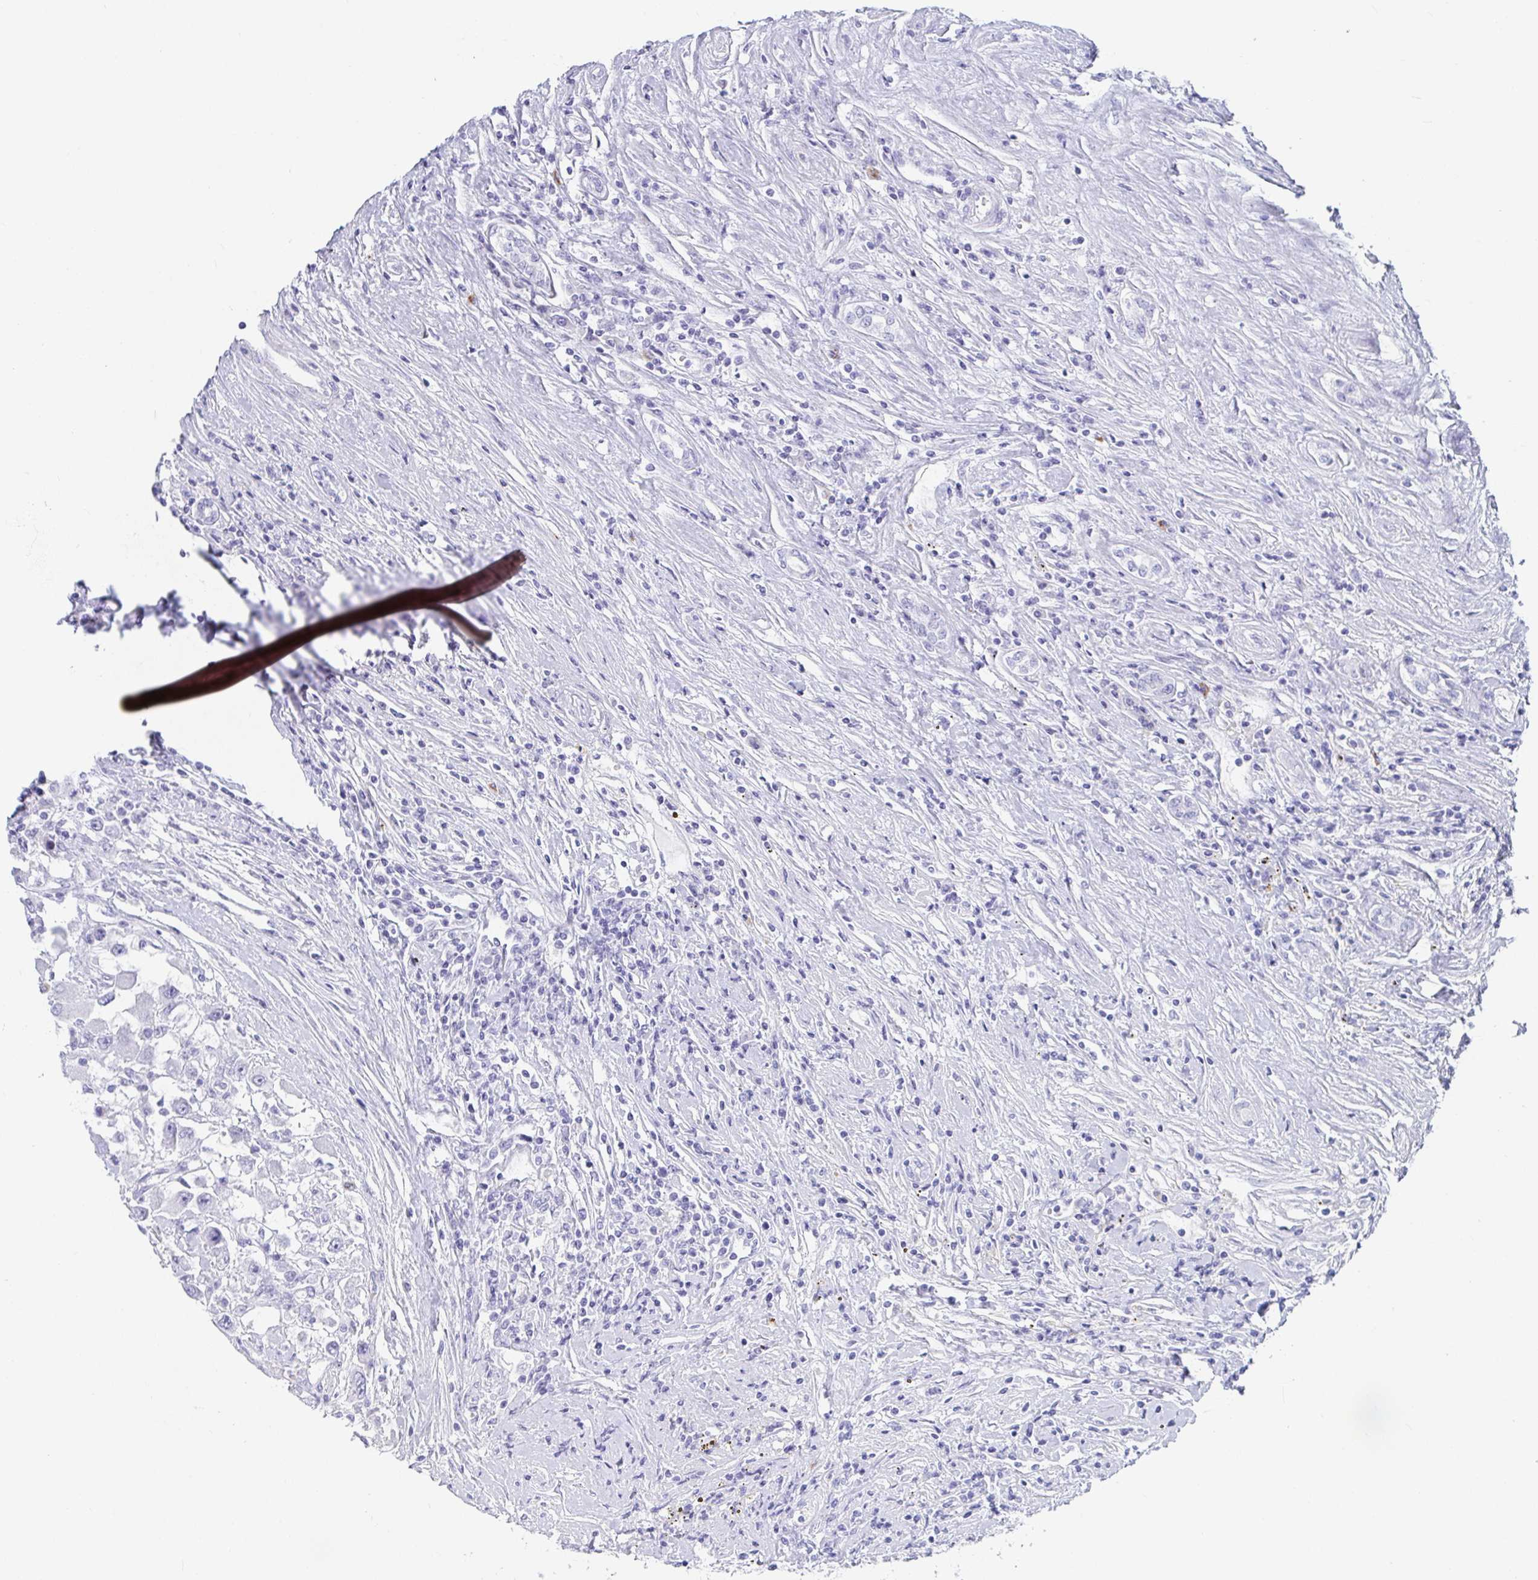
{"staining": {"intensity": "negative", "quantity": "none", "location": "none"}, "tissue": "renal cancer", "cell_type": "Tumor cells", "image_type": "cancer", "snomed": [{"axis": "morphology", "description": "Adenocarcinoma, NOS"}, {"axis": "topography", "description": "Kidney"}], "caption": "Protein analysis of renal cancer displays no significant positivity in tumor cells.", "gene": "PLA2G1B", "patient": {"sex": "female", "age": 67}}